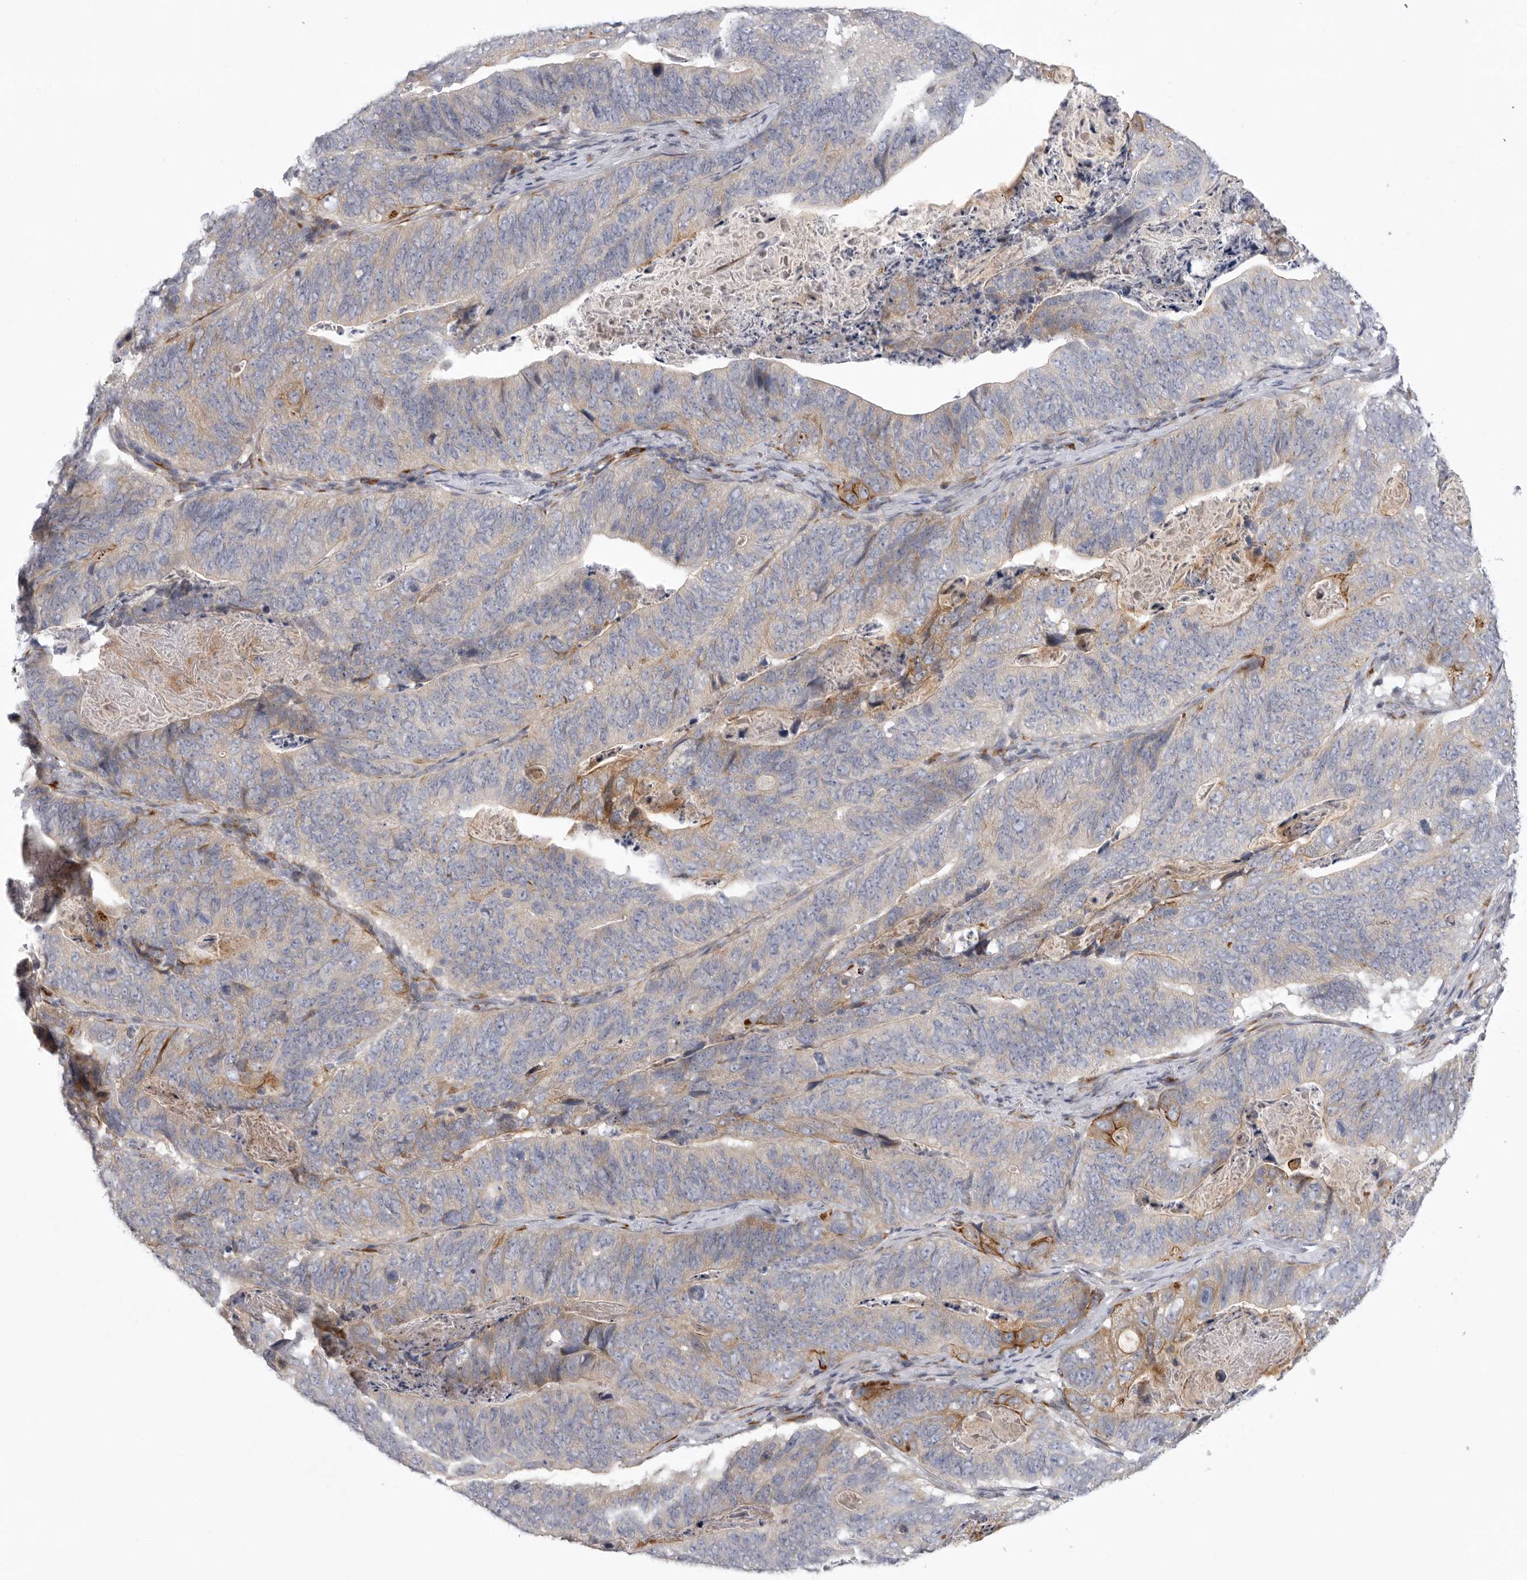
{"staining": {"intensity": "moderate", "quantity": "<25%", "location": "cytoplasmic/membranous"}, "tissue": "stomach cancer", "cell_type": "Tumor cells", "image_type": "cancer", "snomed": [{"axis": "morphology", "description": "Normal tissue, NOS"}, {"axis": "morphology", "description": "Adenocarcinoma, NOS"}, {"axis": "topography", "description": "Stomach"}], "caption": "Human stomach adenocarcinoma stained with a protein marker shows moderate staining in tumor cells.", "gene": "USP24", "patient": {"sex": "female", "age": 89}}